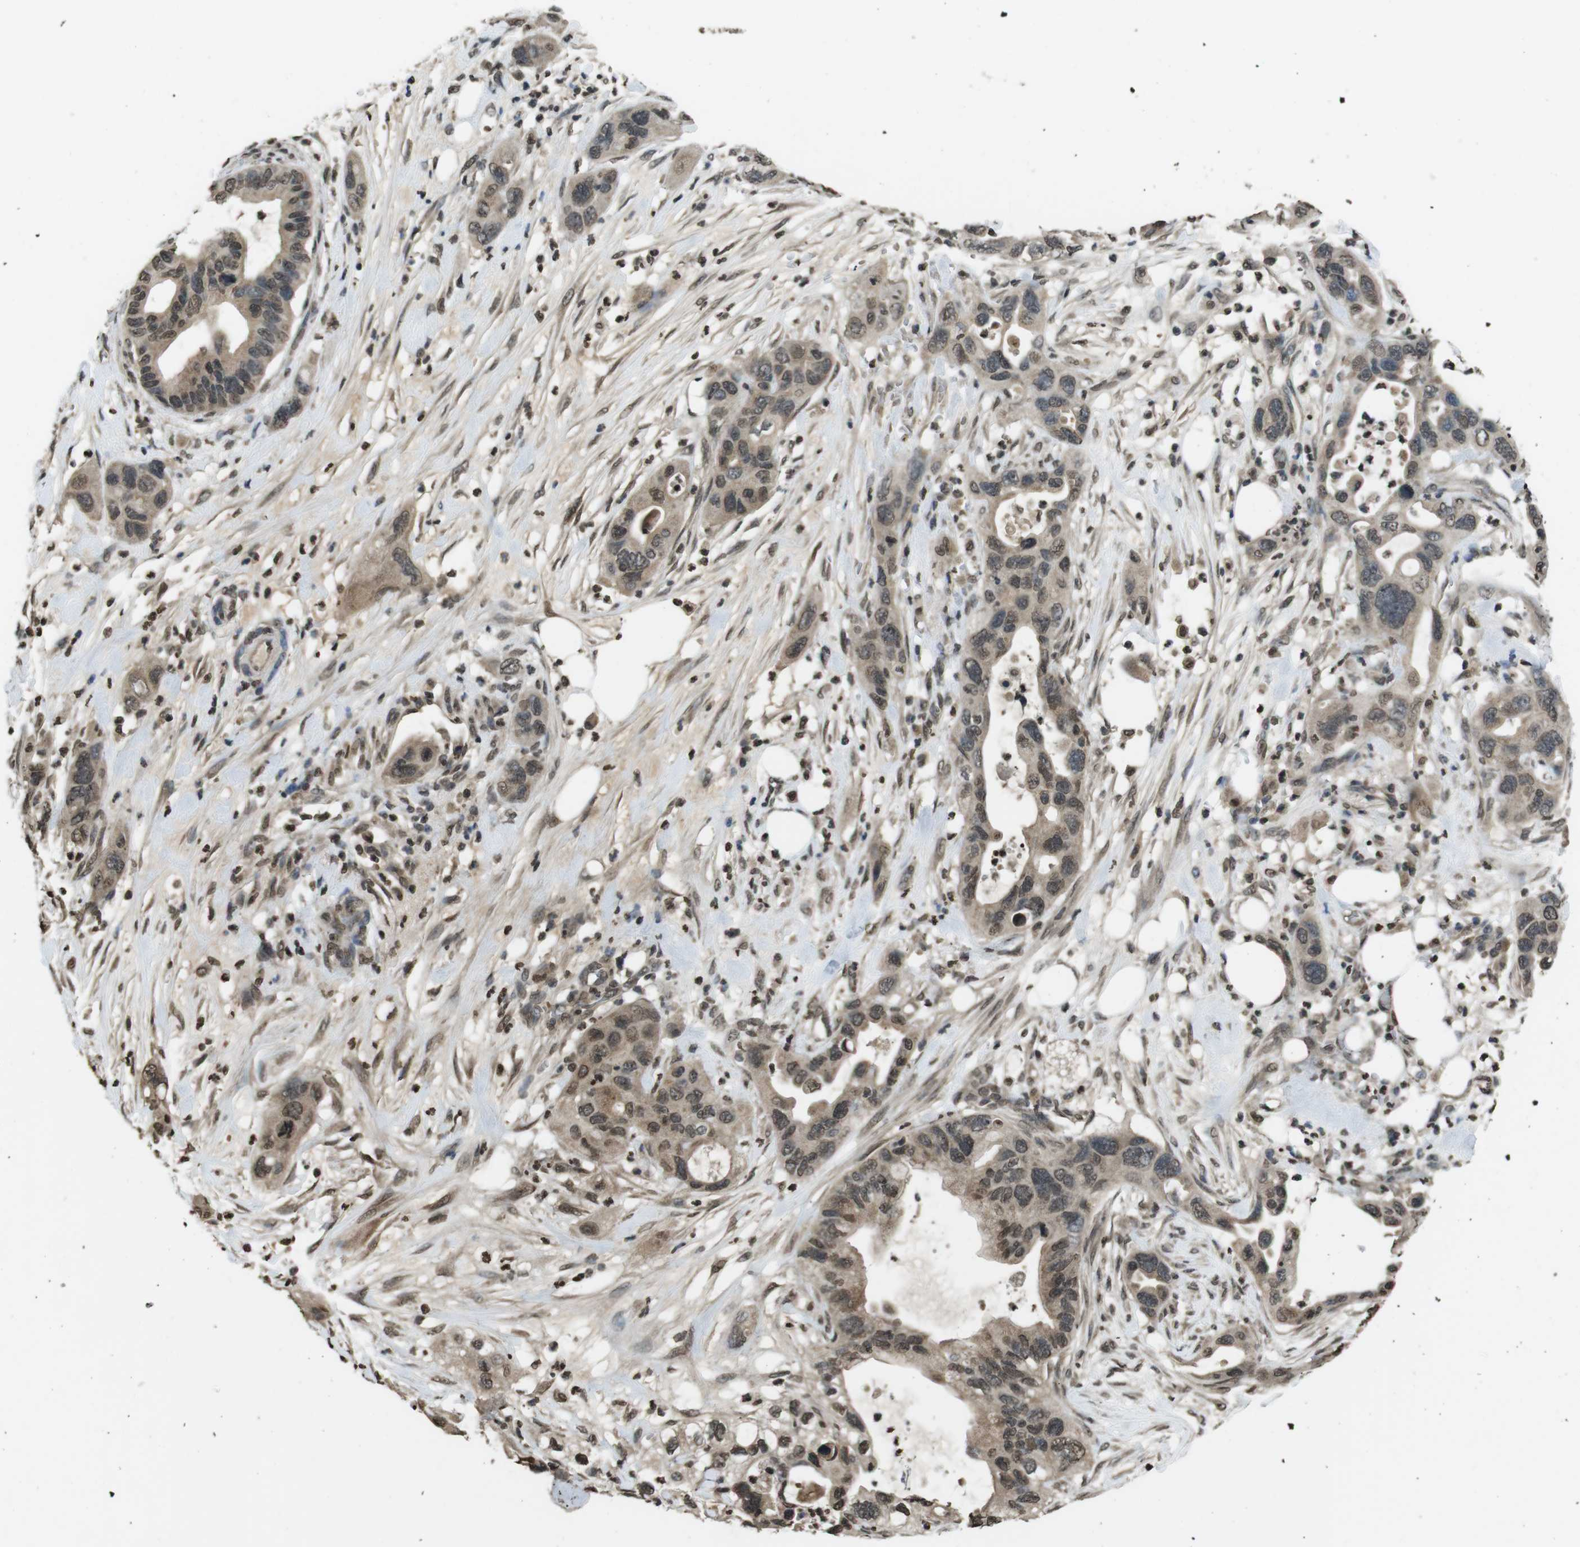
{"staining": {"intensity": "weak", "quantity": "25%-75%", "location": "nuclear"}, "tissue": "pancreatic cancer", "cell_type": "Tumor cells", "image_type": "cancer", "snomed": [{"axis": "morphology", "description": "Adenocarcinoma, NOS"}, {"axis": "topography", "description": "Pancreas"}], "caption": "The photomicrograph demonstrates staining of pancreatic adenocarcinoma, revealing weak nuclear protein staining (brown color) within tumor cells. The protein is shown in brown color, while the nuclei are stained blue.", "gene": "MAF", "patient": {"sex": "female", "age": 71}}